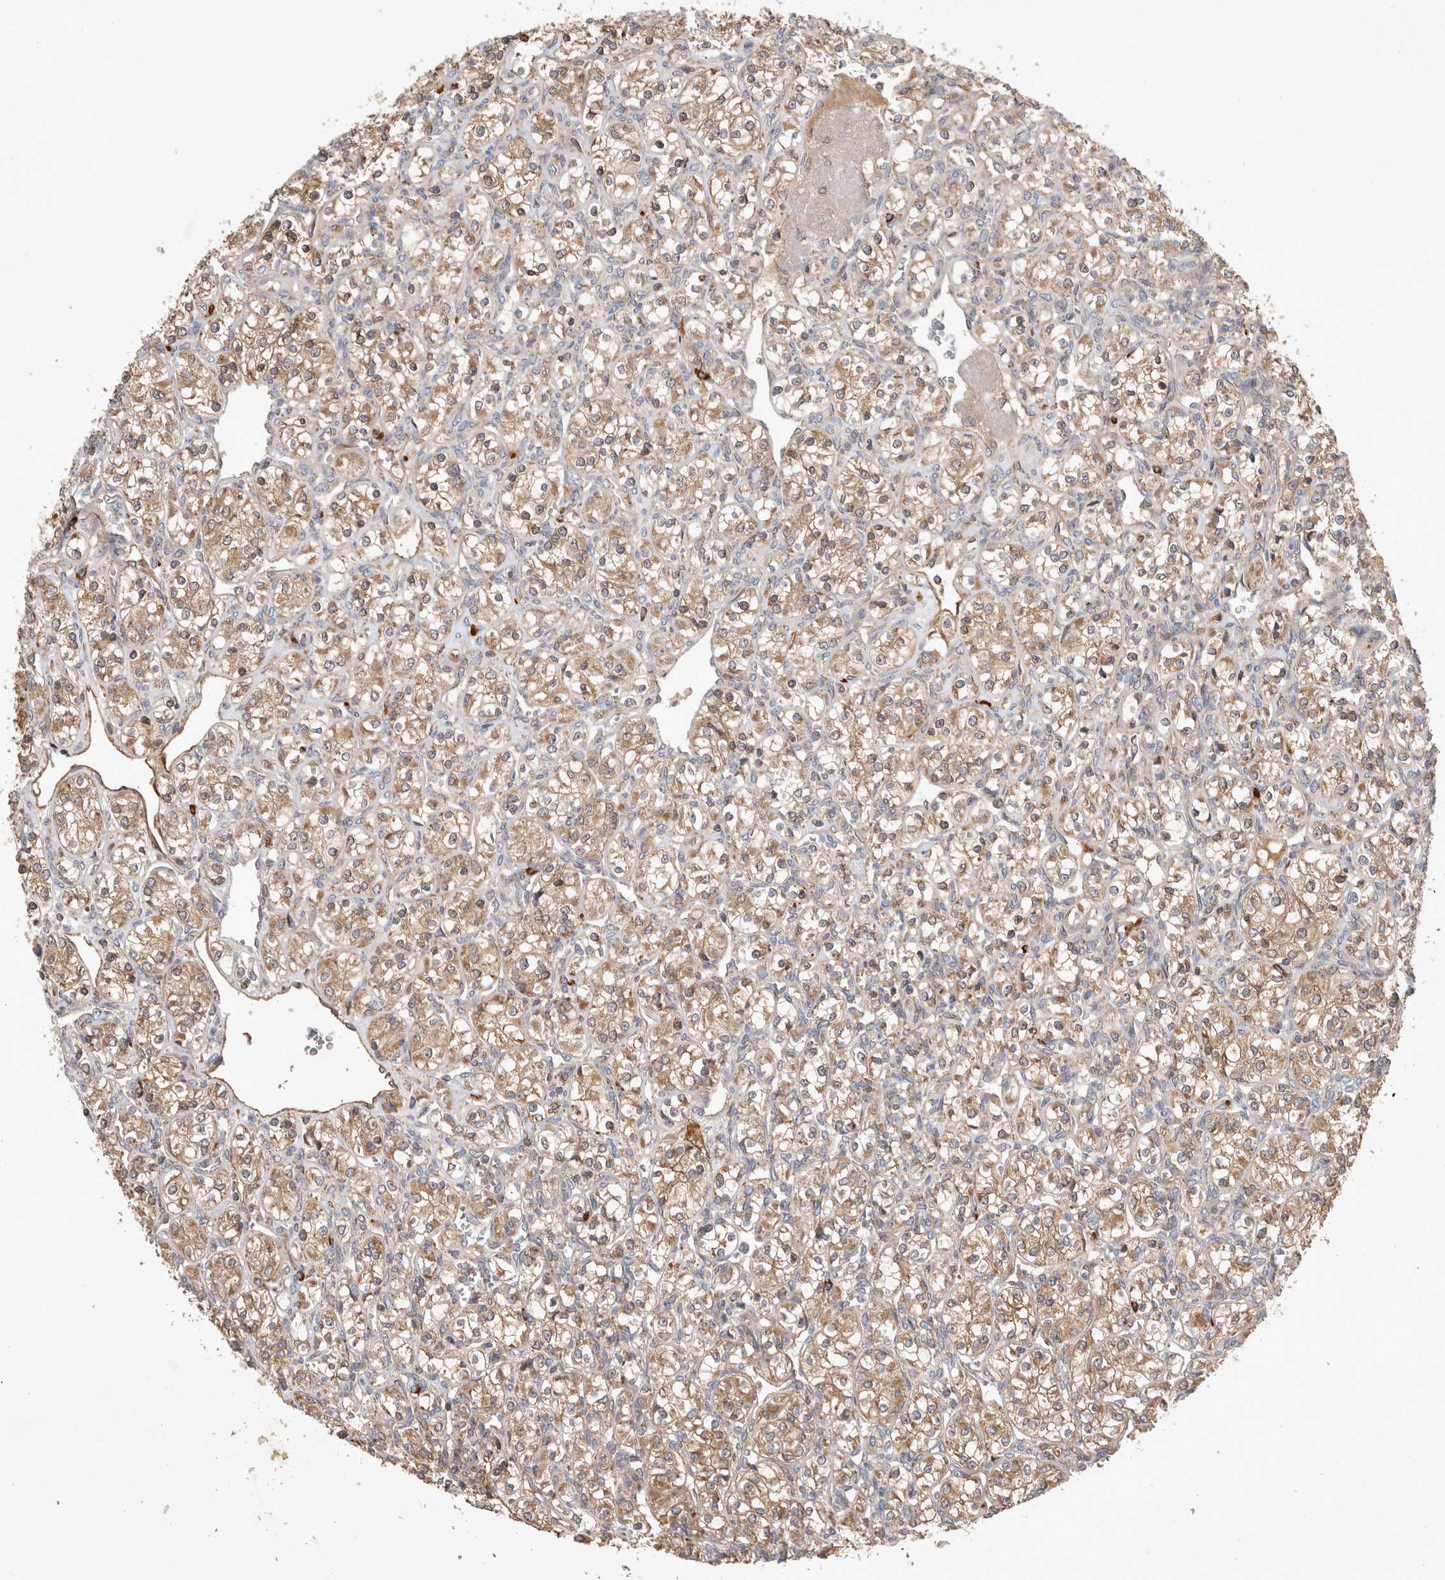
{"staining": {"intensity": "moderate", "quantity": "25%-75%", "location": "cytoplasmic/membranous"}, "tissue": "renal cancer", "cell_type": "Tumor cells", "image_type": "cancer", "snomed": [{"axis": "morphology", "description": "Adenocarcinoma, NOS"}, {"axis": "topography", "description": "Kidney"}], "caption": "Immunohistochemical staining of human renal cancer shows medium levels of moderate cytoplasmic/membranous protein expression in about 25%-75% of tumor cells.", "gene": "SERAC1", "patient": {"sex": "male", "age": 77}}